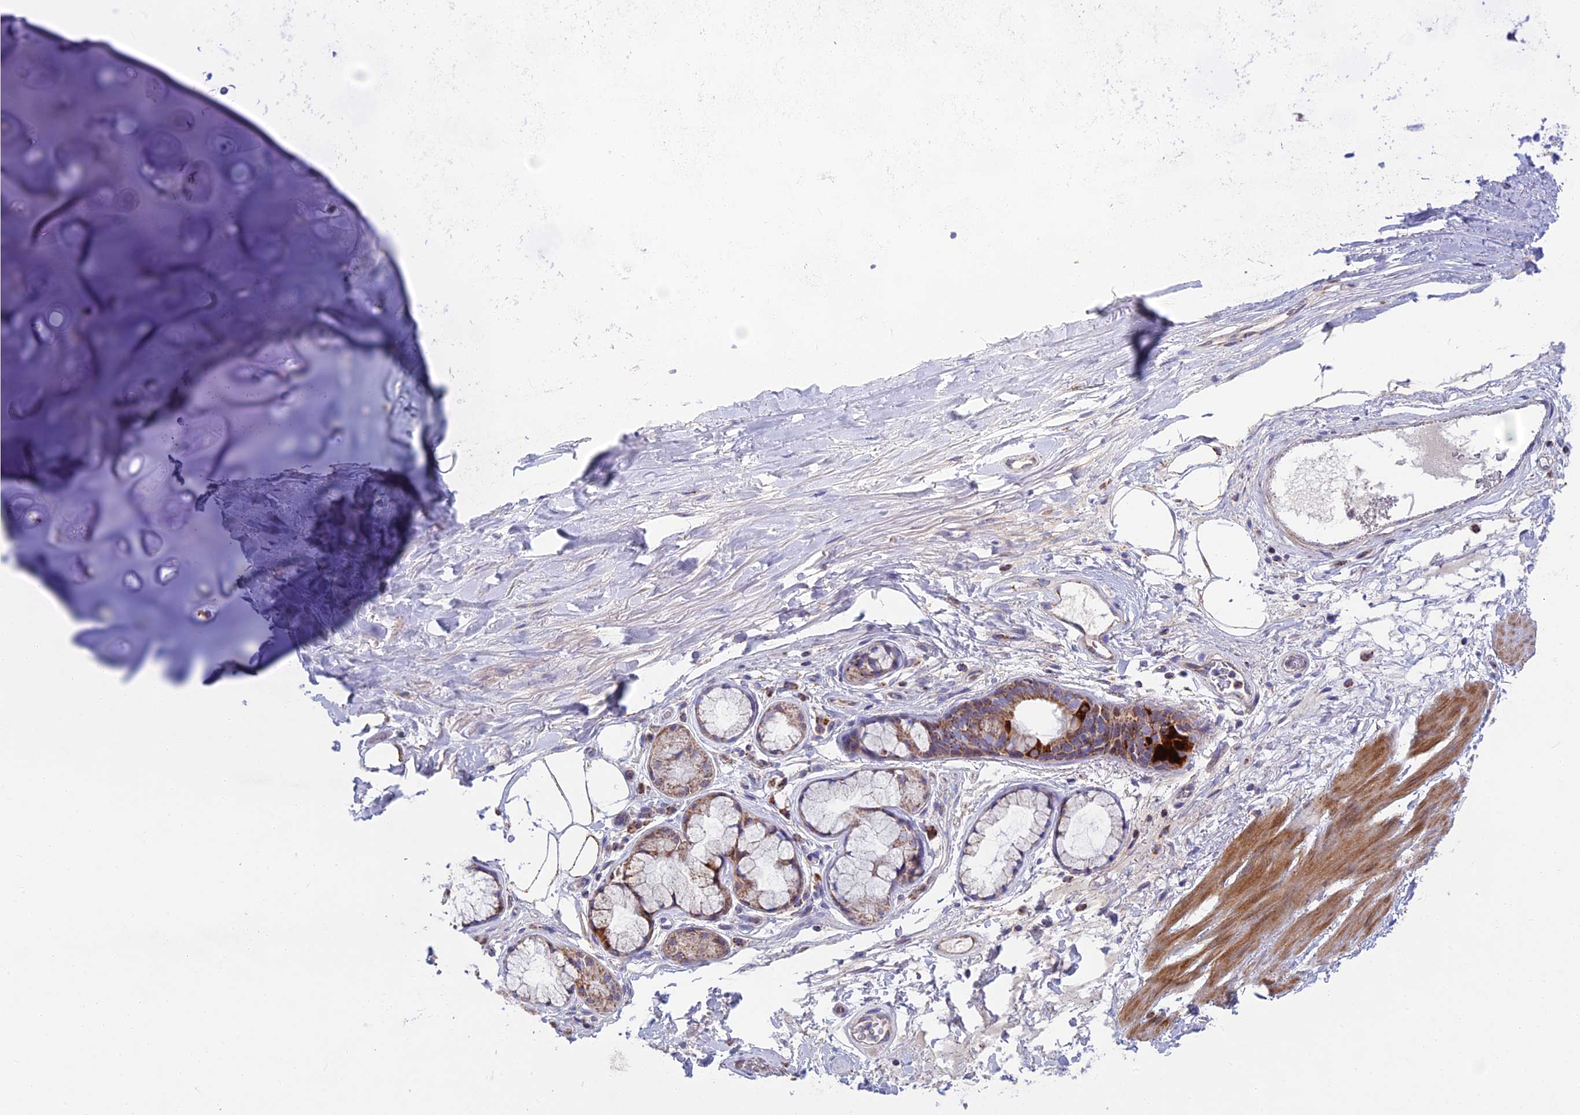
{"staining": {"intensity": "moderate", "quantity": ">75%", "location": "cytoplasmic/membranous"}, "tissue": "adipose tissue", "cell_type": "Adipocytes", "image_type": "normal", "snomed": [{"axis": "morphology", "description": "Normal tissue, NOS"}, {"axis": "topography", "description": "Cartilage tissue"}], "caption": "High-power microscopy captured an IHC photomicrograph of benign adipose tissue, revealing moderate cytoplasmic/membranous expression in about >75% of adipocytes.", "gene": "CS", "patient": {"sex": "female", "age": 63}}